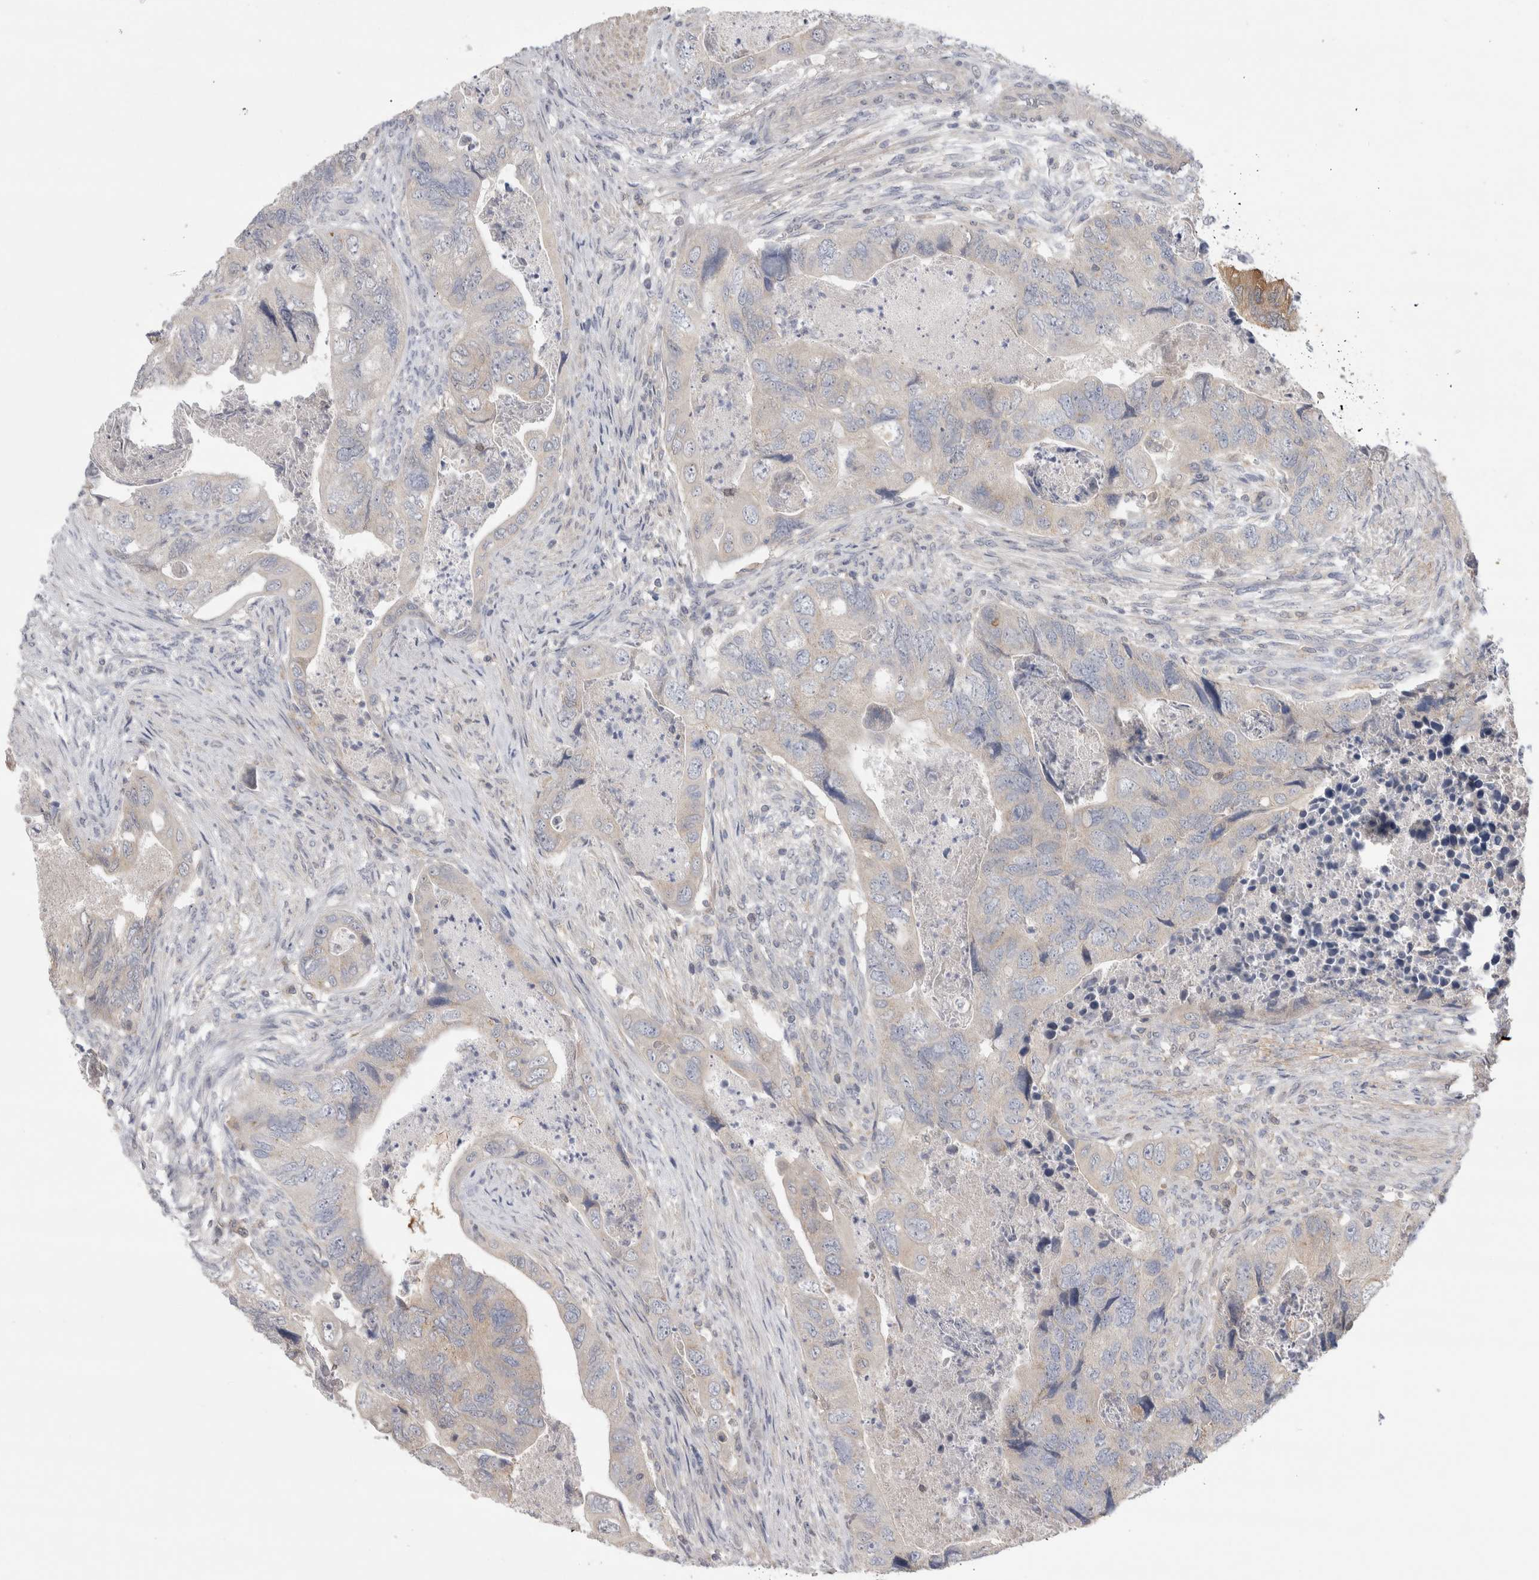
{"staining": {"intensity": "weak", "quantity": "<25%", "location": "cytoplasmic/membranous"}, "tissue": "colorectal cancer", "cell_type": "Tumor cells", "image_type": "cancer", "snomed": [{"axis": "morphology", "description": "Adenocarcinoma, NOS"}, {"axis": "topography", "description": "Rectum"}], "caption": "A photomicrograph of colorectal cancer (adenocarcinoma) stained for a protein displays no brown staining in tumor cells.", "gene": "SRD5A3", "patient": {"sex": "male", "age": 63}}